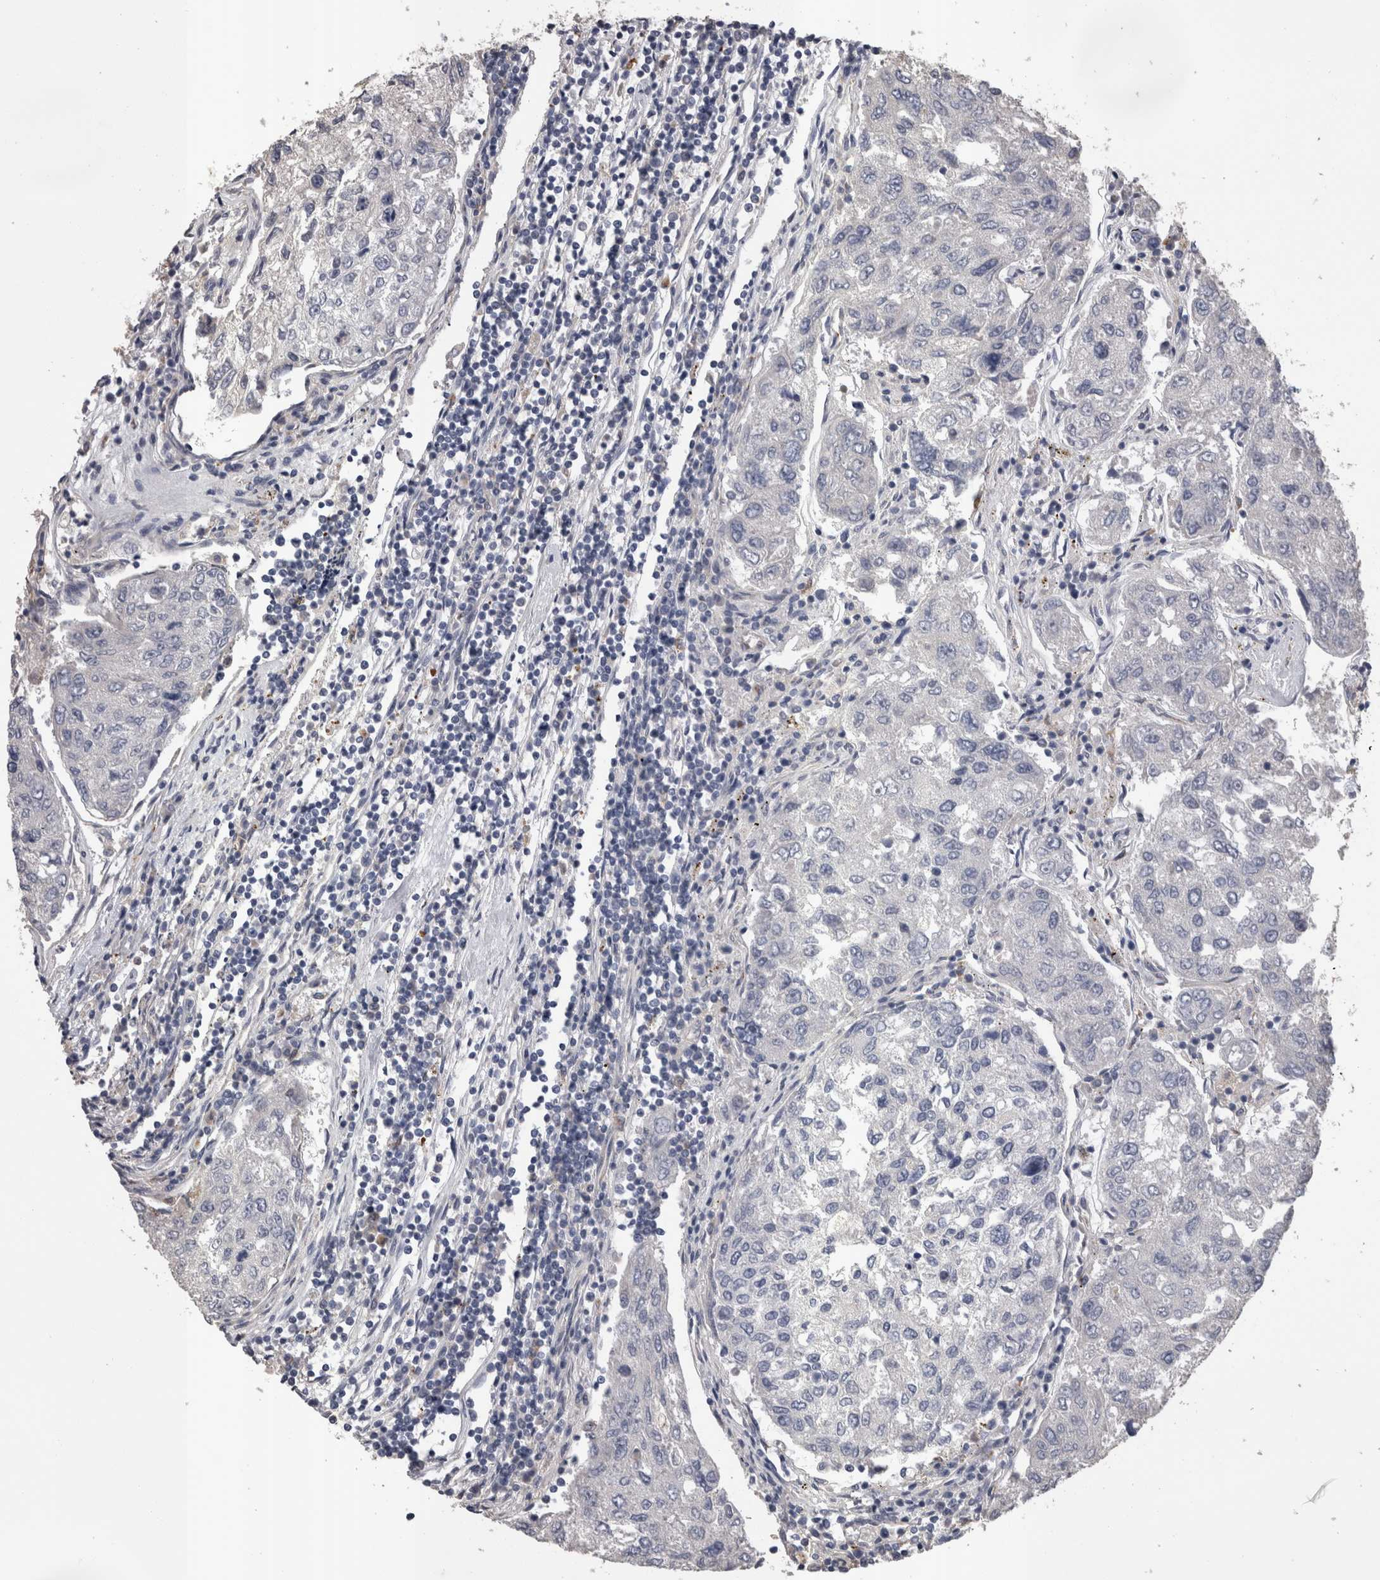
{"staining": {"intensity": "negative", "quantity": "none", "location": "none"}, "tissue": "urothelial cancer", "cell_type": "Tumor cells", "image_type": "cancer", "snomed": [{"axis": "morphology", "description": "Urothelial carcinoma, High grade"}, {"axis": "topography", "description": "Lymph node"}, {"axis": "topography", "description": "Urinary bladder"}], "caption": "Immunohistochemical staining of human high-grade urothelial carcinoma displays no significant expression in tumor cells.", "gene": "STC1", "patient": {"sex": "male", "age": 51}}